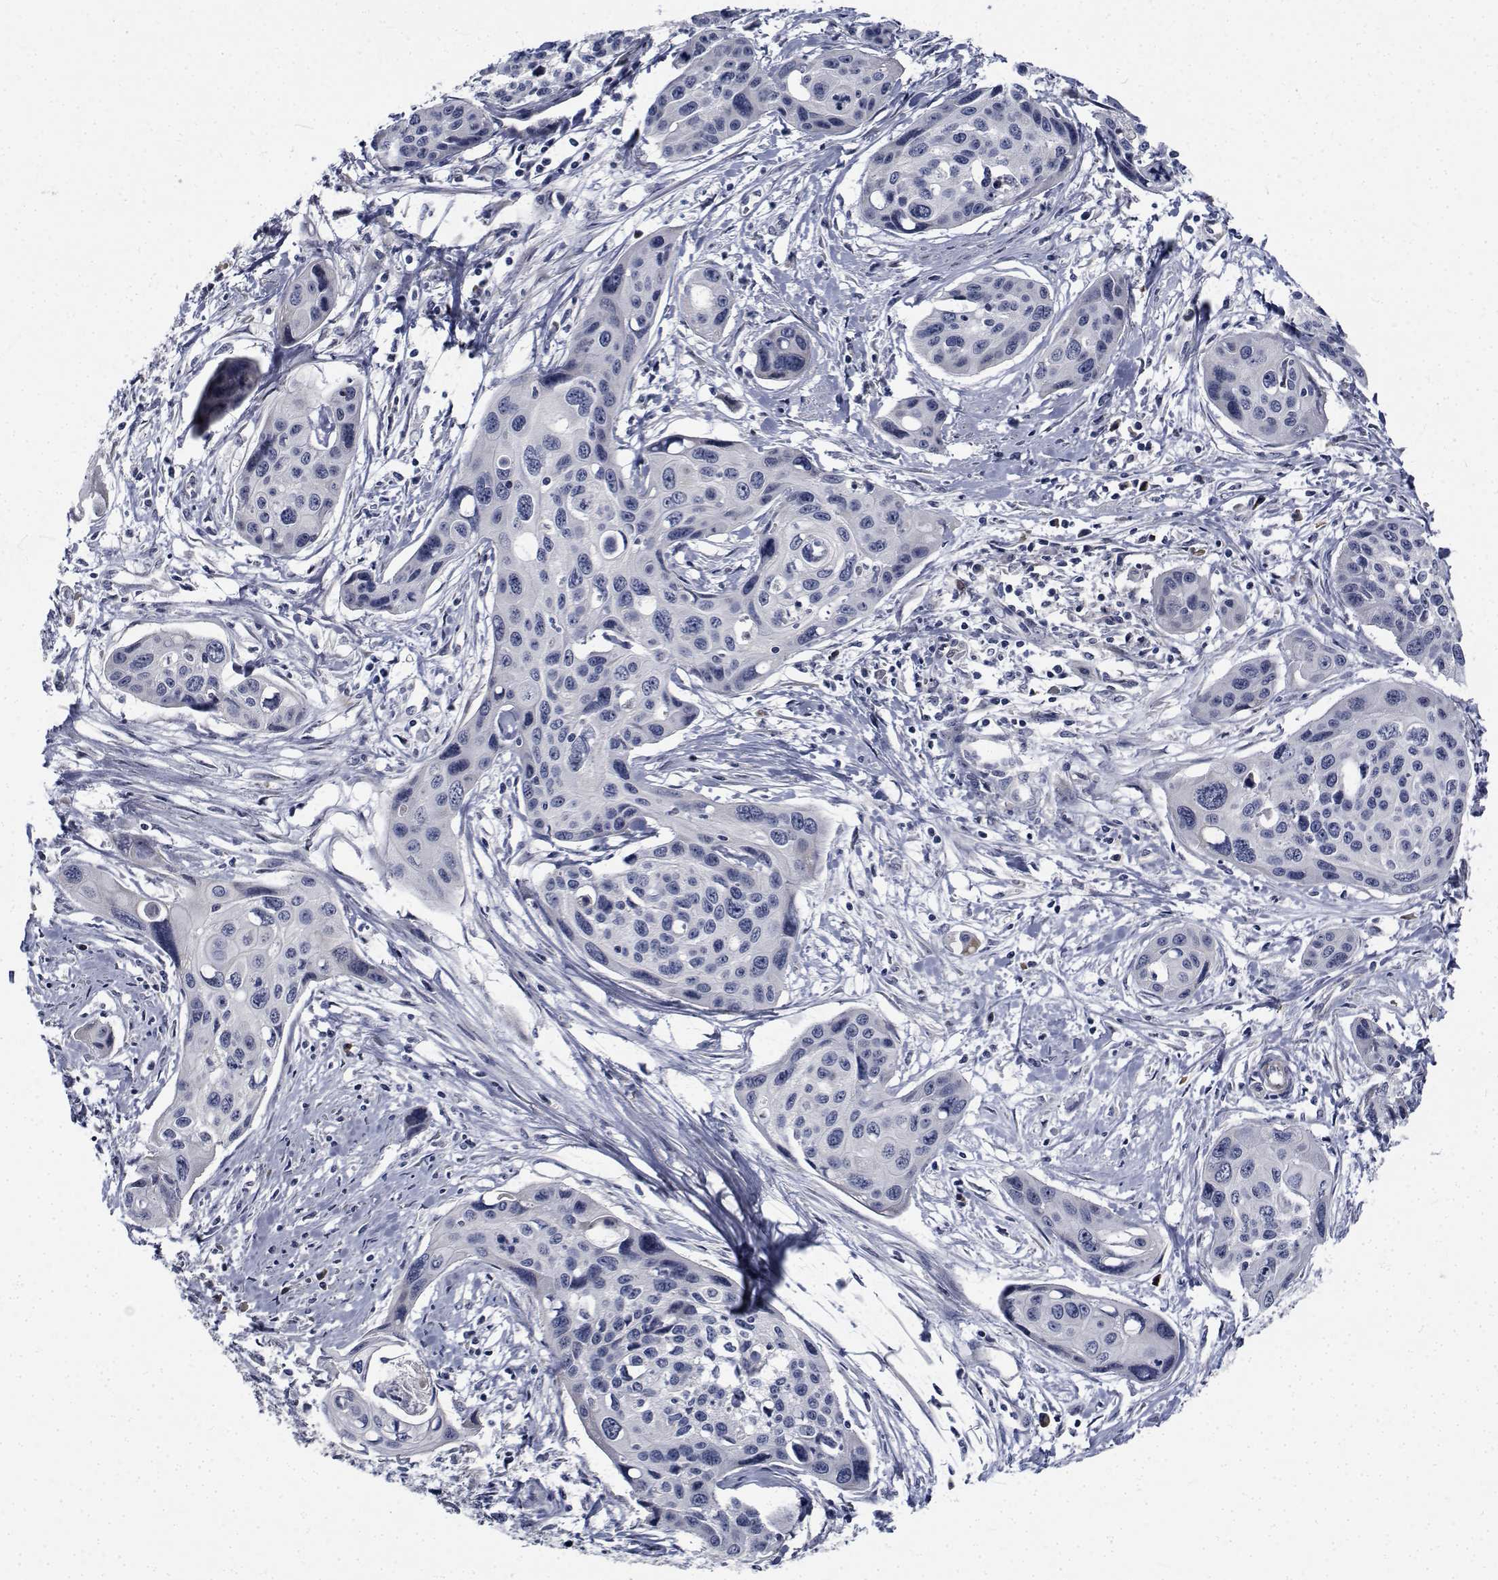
{"staining": {"intensity": "negative", "quantity": "none", "location": "none"}, "tissue": "cervical cancer", "cell_type": "Tumor cells", "image_type": "cancer", "snomed": [{"axis": "morphology", "description": "Squamous cell carcinoma, NOS"}, {"axis": "topography", "description": "Cervix"}], "caption": "Micrograph shows no significant protein expression in tumor cells of squamous cell carcinoma (cervical).", "gene": "TTBK1", "patient": {"sex": "female", "age": 31}}